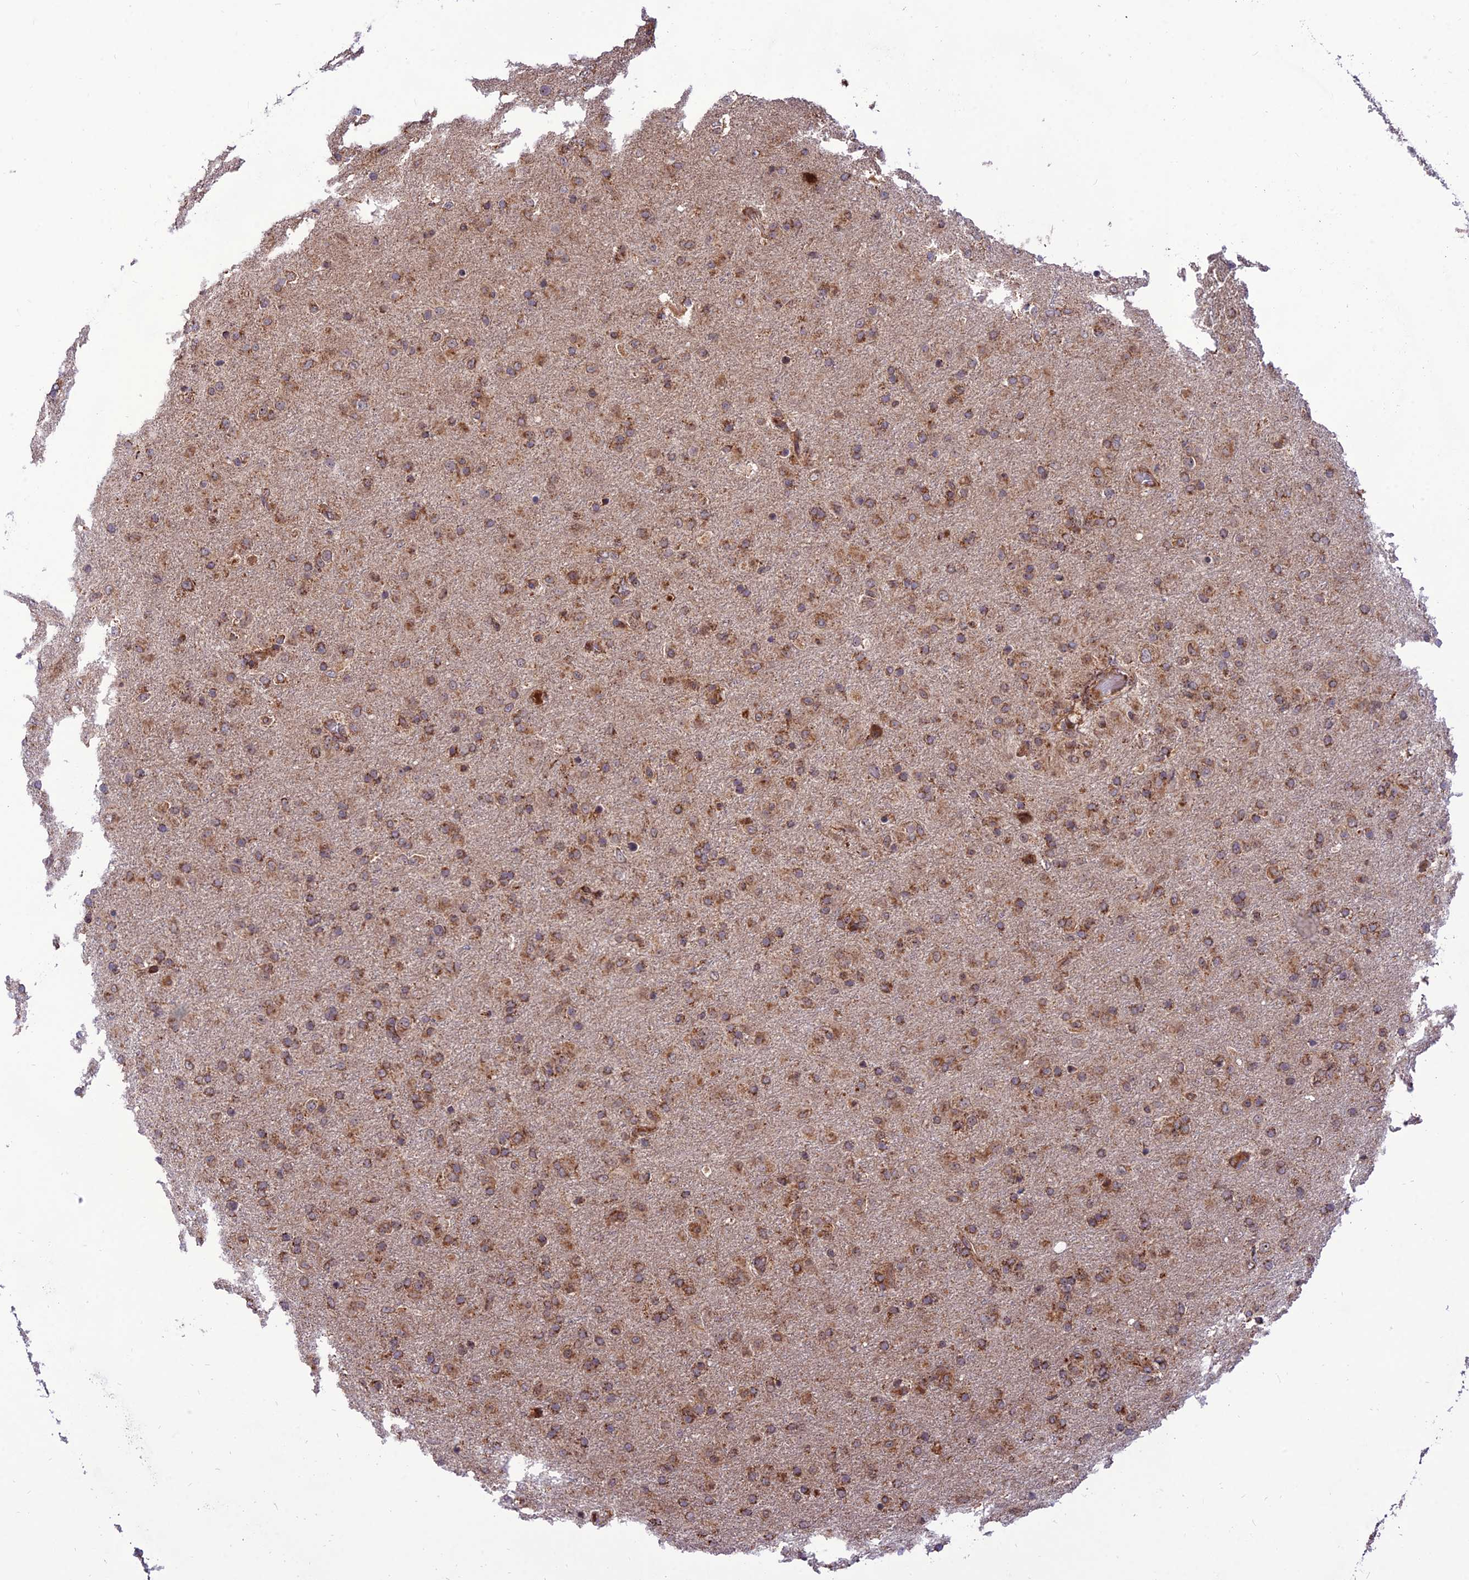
{"staining": {"intensity": "strong", "quantity": ">75%", "location": "cytoplasmic/membranous"}, "tissue": "glioma", "cell_type": "Tumor cells", "image_type": "cancer", "snomed": [{"axis": "morphology", "description": "Glioma, malignant, Low grade"}, {"axis": "topography", "description": "Brain"}], "caption": "Immunohistochemistry micrograph of neoplastic tissue: human glioma stained using immunohistochemistry exhibits high levels of strong protein expression localized specifically in the cytoplasmic/membranous of tumor cells, appearing as a cytoplasmic/membranous brown color.", "gene": "CRTAP", "patient": {"sex": "male", "age": 65}}